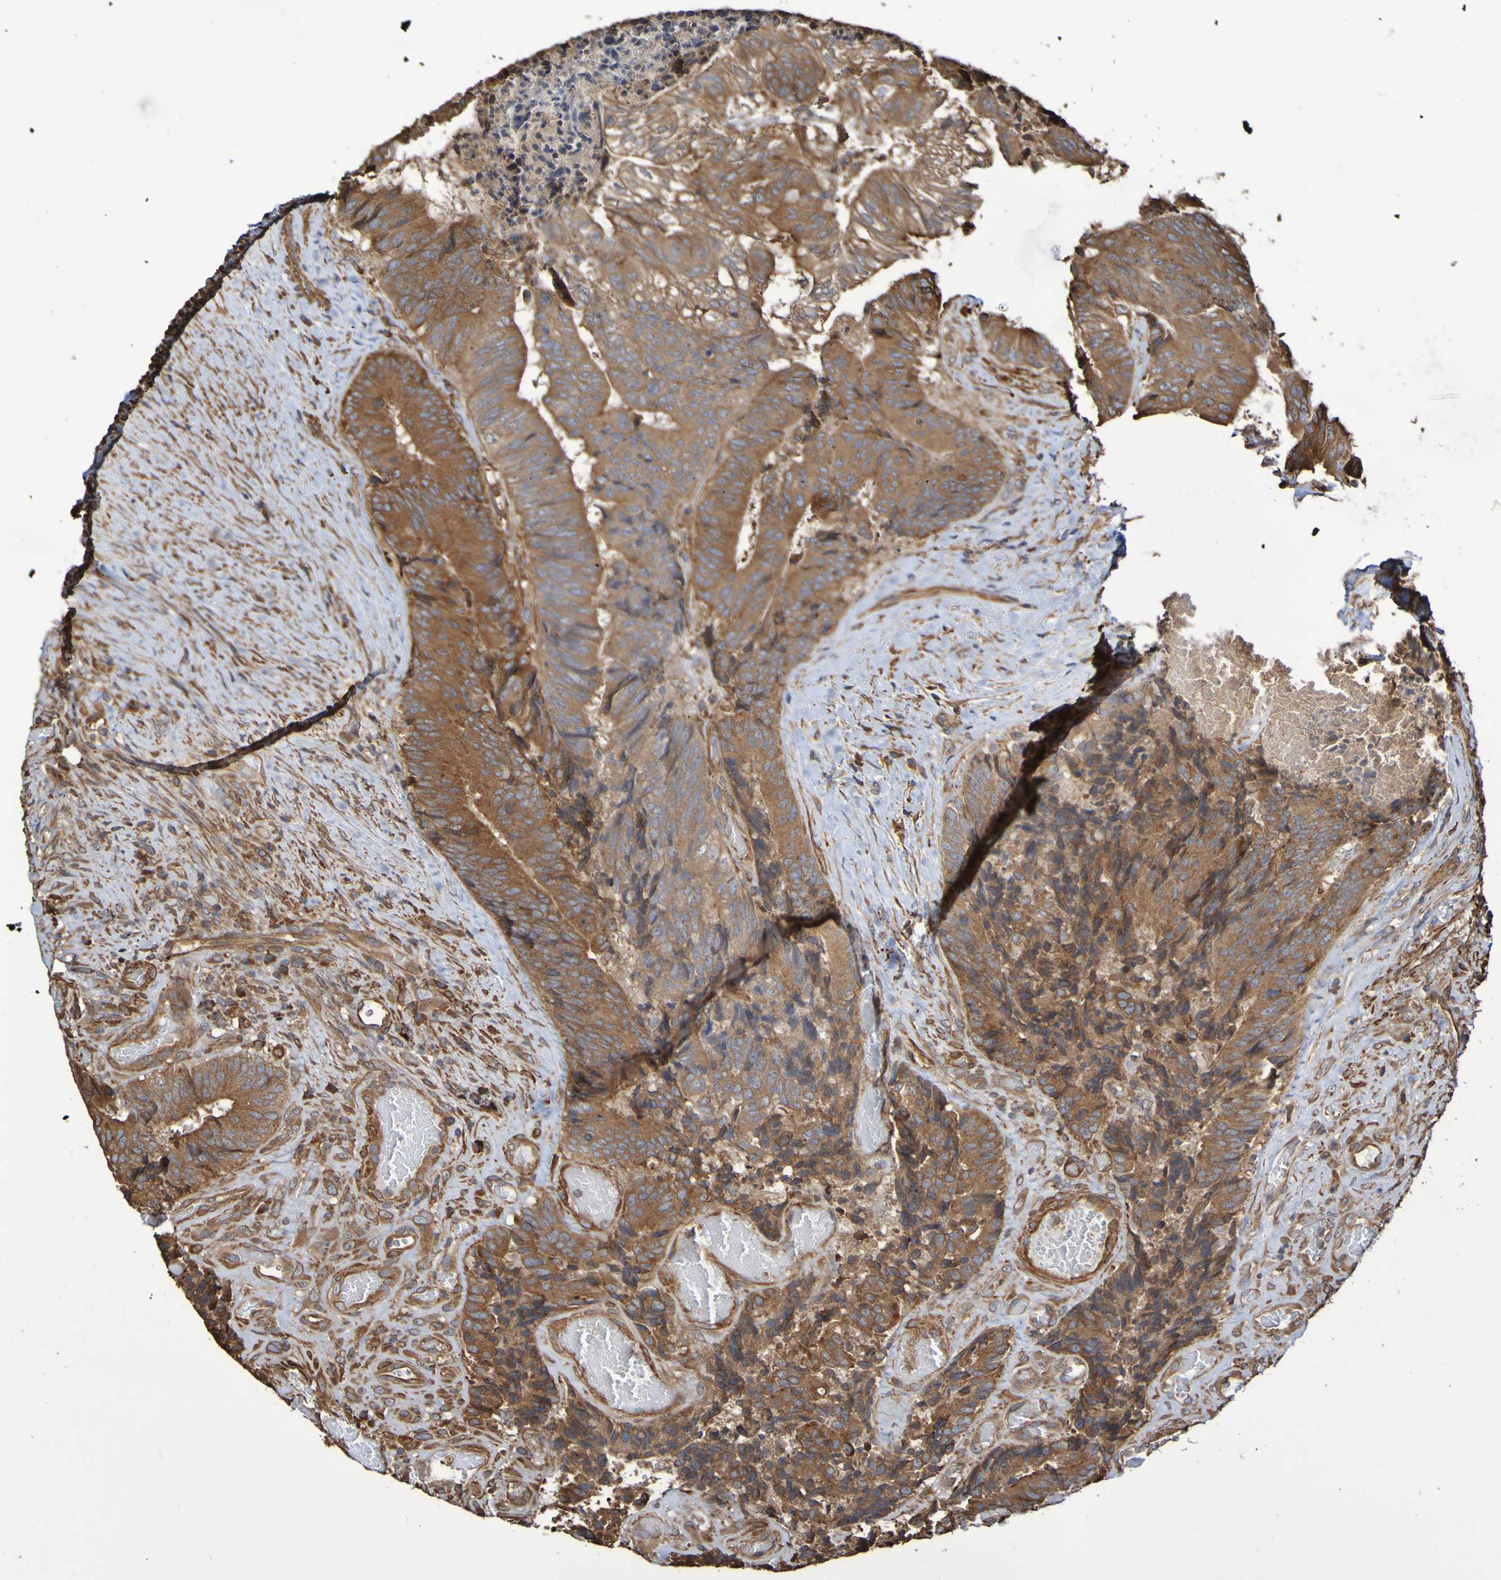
{"staining": {"intensity": "moderate", "quantity": ">75%", "location": "cytoplasmic/membranous"}, "tissue": "colorectal cancer", "cell_type": "Tumor cells", "image_type": "cancer", "snomed": [{"axis": "morphology", "description": "Adenocarcinoma, NOS"}, {"axis": "topography", "description": "Rectum"}], "caption": "Immunohistochemistry (IHC) histopathology image of neoplastic tissue: human colorectal adenocarcinoma stained using IHC shows medium levels of moderate protein expression localized specifically in the cytoplasmic/membranous of tumor cells, appearing as a cytoplasmic/membranous brown color.", "gene": "RAB11A", "patient": {"sex": "male", "age": 72}}